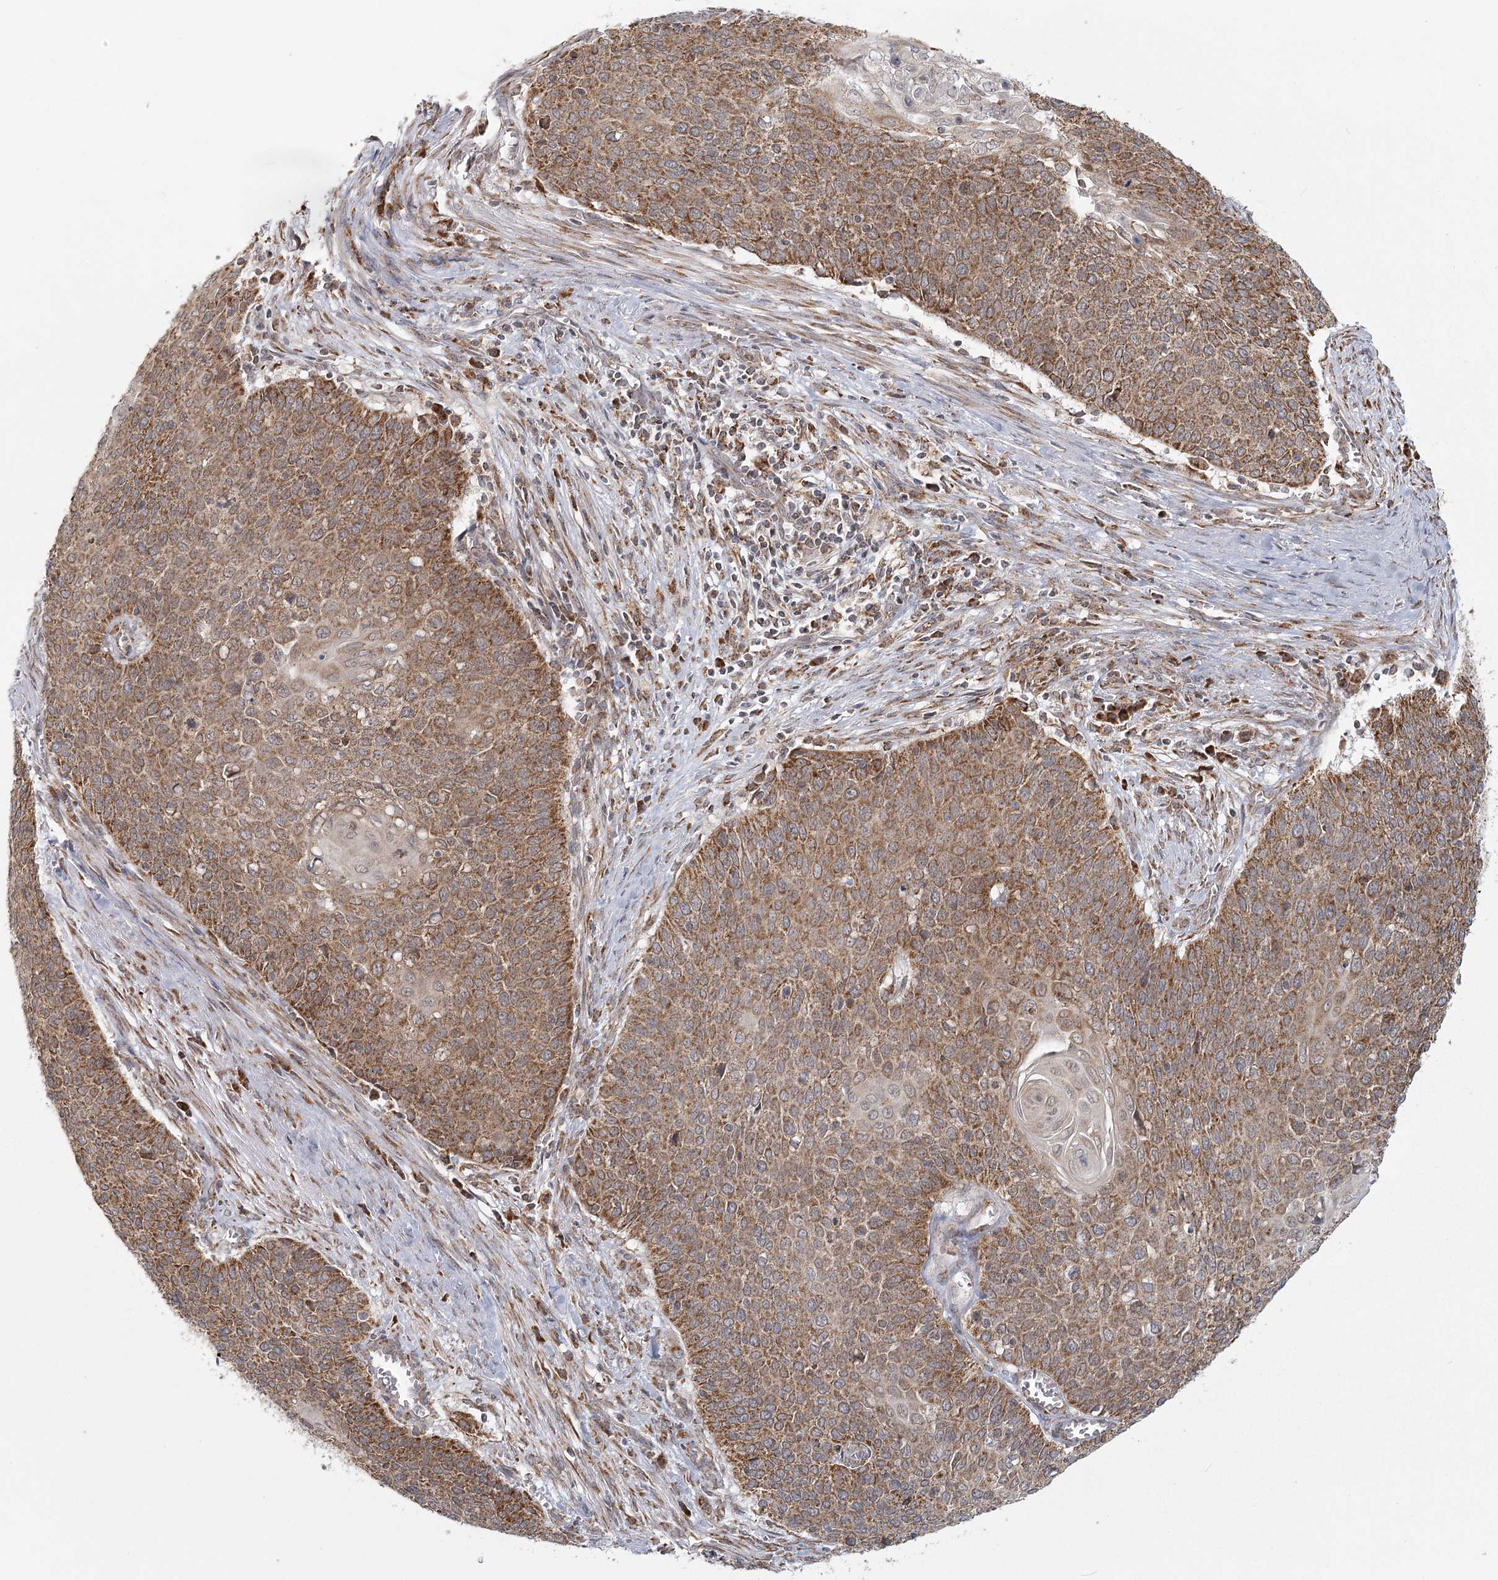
{"staining": {"intensity": "moderate", "quantity": ">75%", "location": "cytoplasmic/membranous"}, "tissue": "cervical cancer", "cell_type": "Tumor cells", "image_type": "cancer", "snomed": [{"axis": "morphology", "description": "Squamous cell carcinoma, NOS"}, {"axis": "topography", "description": "Cervix"}], "caption": "The photomicrograph reveals a brown stain indicating the presence of a protein in the cytoplasmic/membranous of tumor cells in cervical cancer. (DAB = brown stain, brightfield microscopy at high magnification).", "gene": "LACTB", "patient": {"sex": "female", "age": 39}}